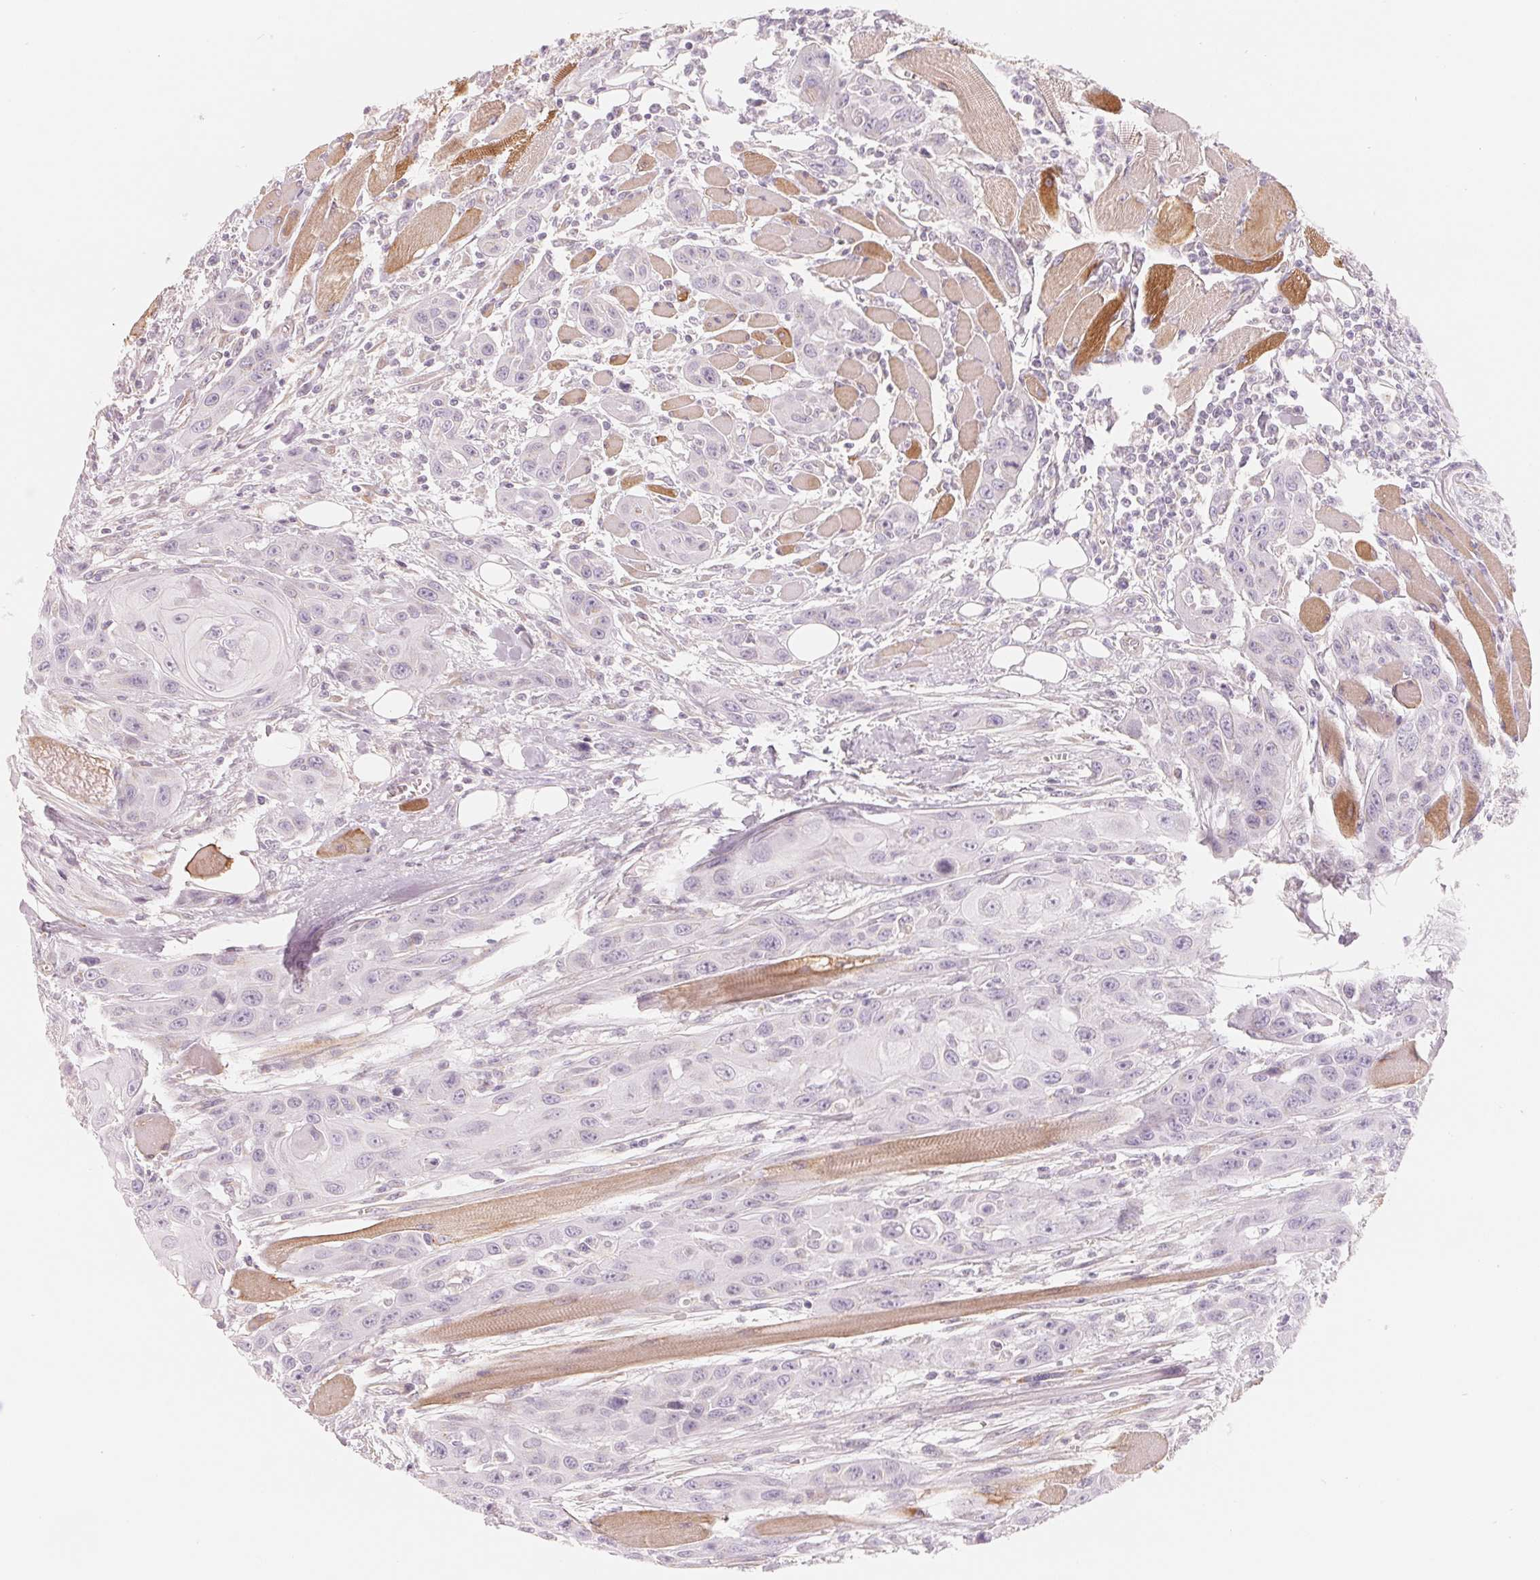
{"staining": {"intensity": "negative", "quantity": "none", "location": "none"}, "tissue": "head and neck cancer", "cell_type": "Tumor cells", "image_type": "cancer", "snomed": [{"axis": "morphology", "description": "Squamous cell carcinoma, NOS"}, {"axis": "topography", "description": "Head-Neck"}], "caption": "Tumor cells are negative for brown protein staining in squamous cell carcinoma (head and neck). (DAB IHC with hematoxylin counter stain).", "gene": "CFHR2", "patient": {"sex": "female", "age": 80}}